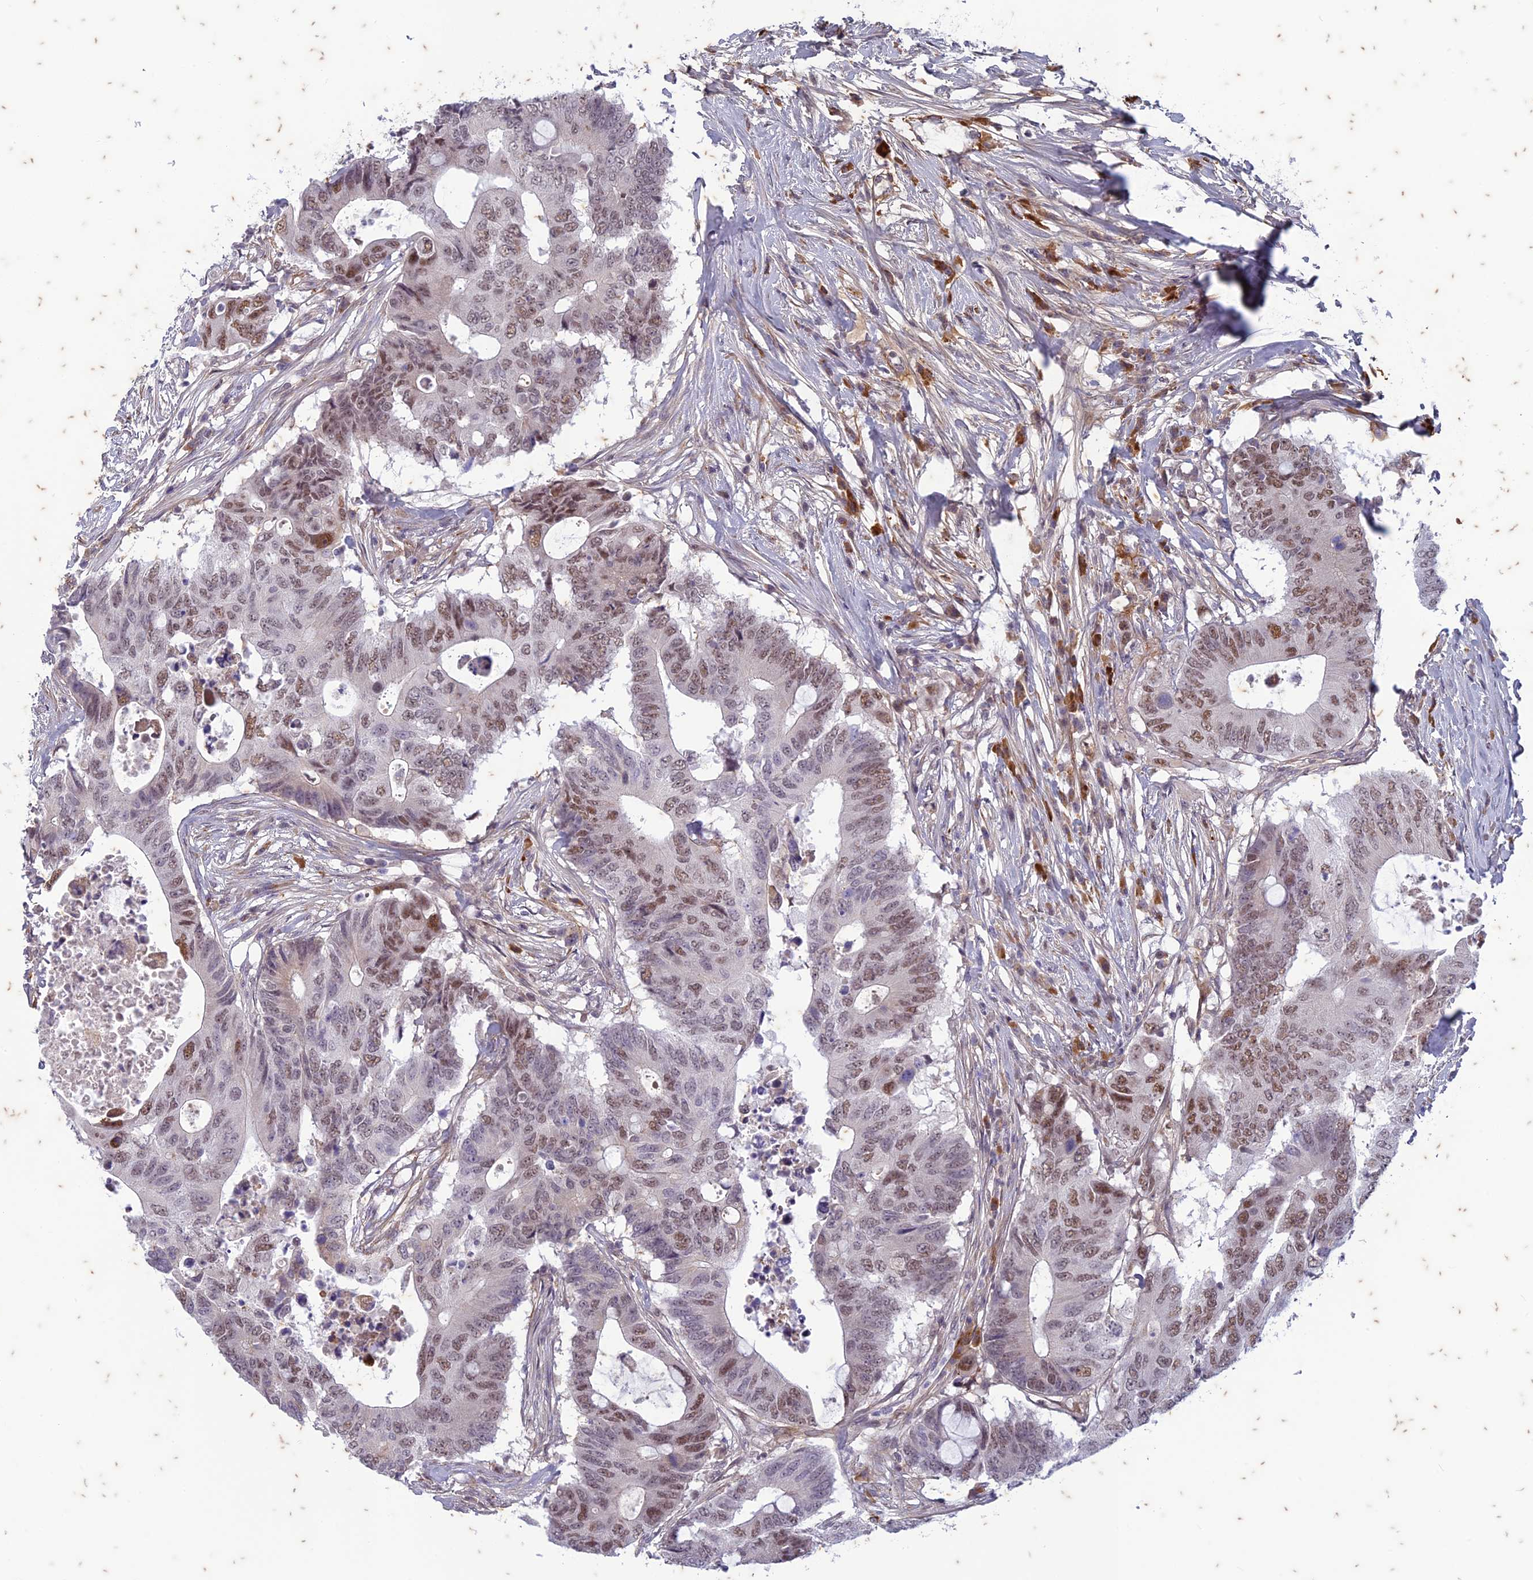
{"staining": {"intensity": "moderate", "quantity": "25%-75%", "location": "nuclear"}, "tissue": "colorectal cancer", "cell_type": "Tumor cells", "image_type": "cancer", "snomed": [{"axis": "morphology", "description": "Adenocarcinoma, NOS"}, {"axis": "topography", "description": "Colon"}], "caption": "Protein analysis of colorectal adenocarcinoma tissue exhibits moderate nuclear staining in about 25%-75% of tumor cells. (DAB (3,3'-diaminobenzidine) IHC with brightfield microscopy, high magnification).", "gene": "PABPN1L", "patient": {"sex": "male", "age": 71}}